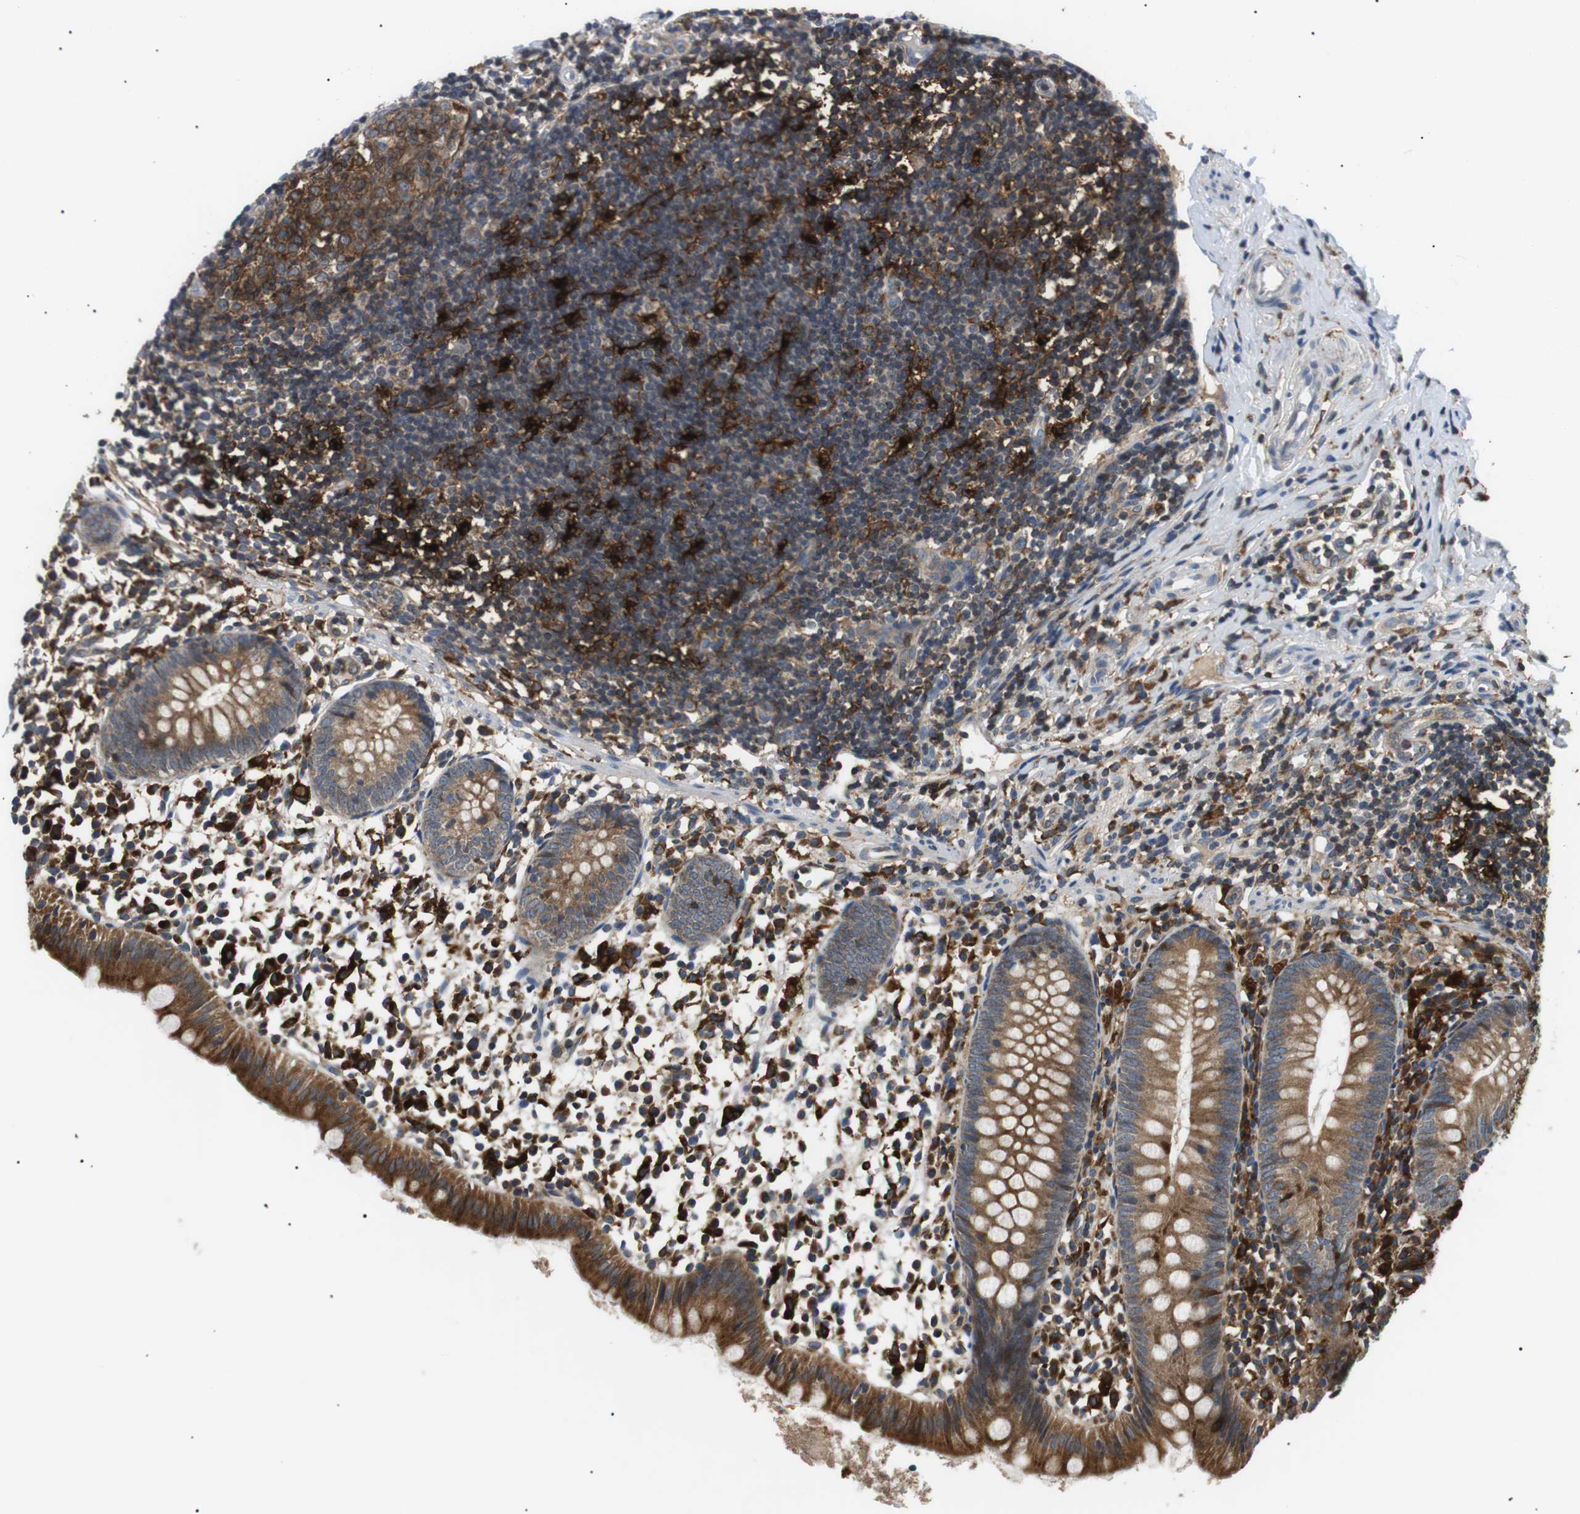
{"staining": {"intensity": "moderate", "quantity": ">75%", "location": "cytoplasmic/membranous"}, "tissue": "appendix", "cell_type": "Glandular cells", "image_type": "normal", "snomed": [{"axis": "morphology", "description": "Normal tissue, NOS"}, {"axis": "topography", "description": "Appendix"}], "caption": "A micrograph of appendix stained for a protein exhibits moderate cytoplasmic/membranous brown staining in glandular cells.", "gene": "RAB9A", "patient": {"sex": "female", "age": 20}}